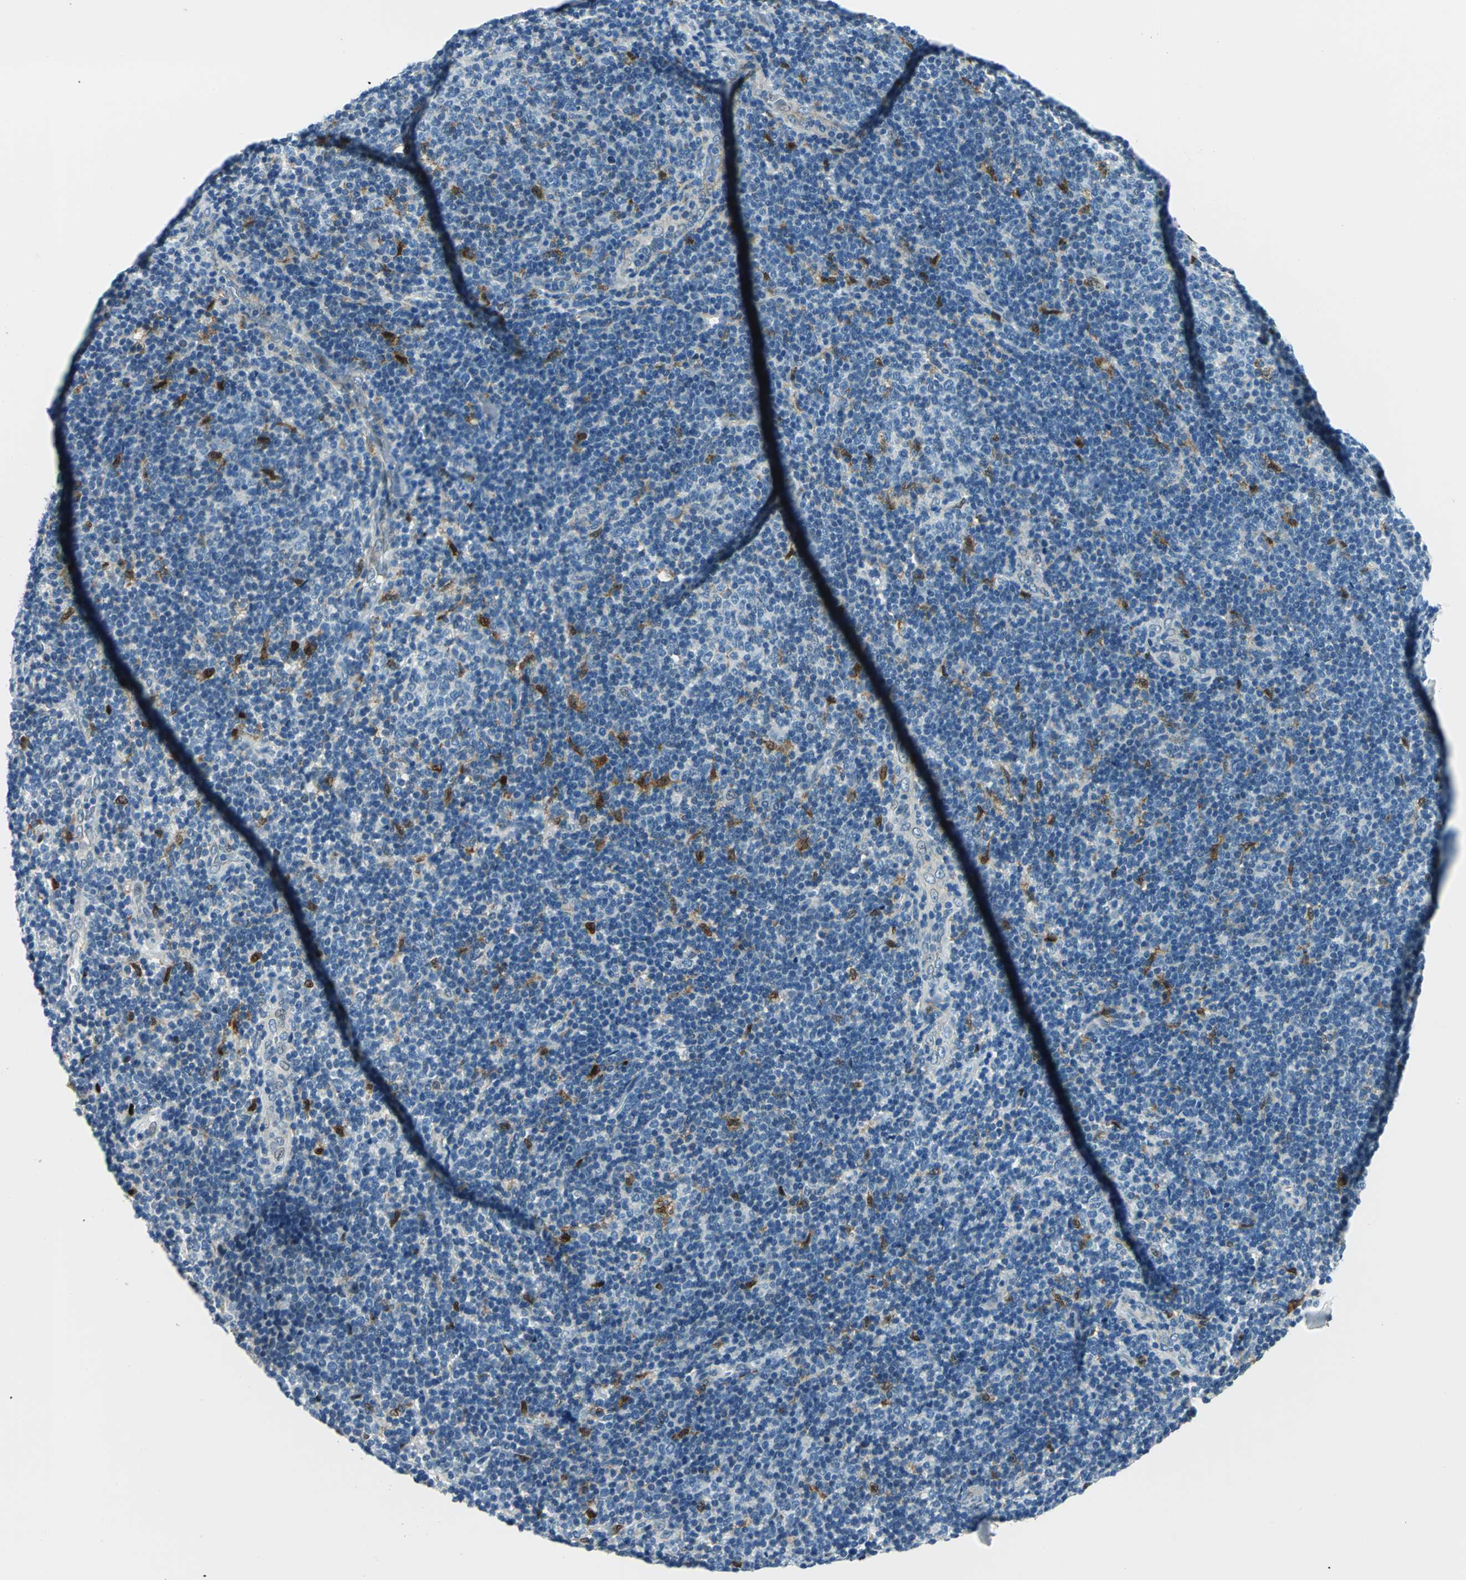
{"staining": {"intensity": "negative", "quantity": "none", "location": "none"}, "tissue": "lymphoma", "cell_type": "Tumor cells", "image_type": "cancer", "snomed": [{"axis": "morphology", "description": "Malignant lymphoma, non-Hodgkin's type, Low grade"}, {"axis": "topography", "description": "Lymph node"}], "caption": "A high-resolution histopathology image shows IHC staining of lymphoma, which displays no significant staining in tumor cells.", "gene": "AKR1A1", "patient": {"sex": "male", "age": 70}}